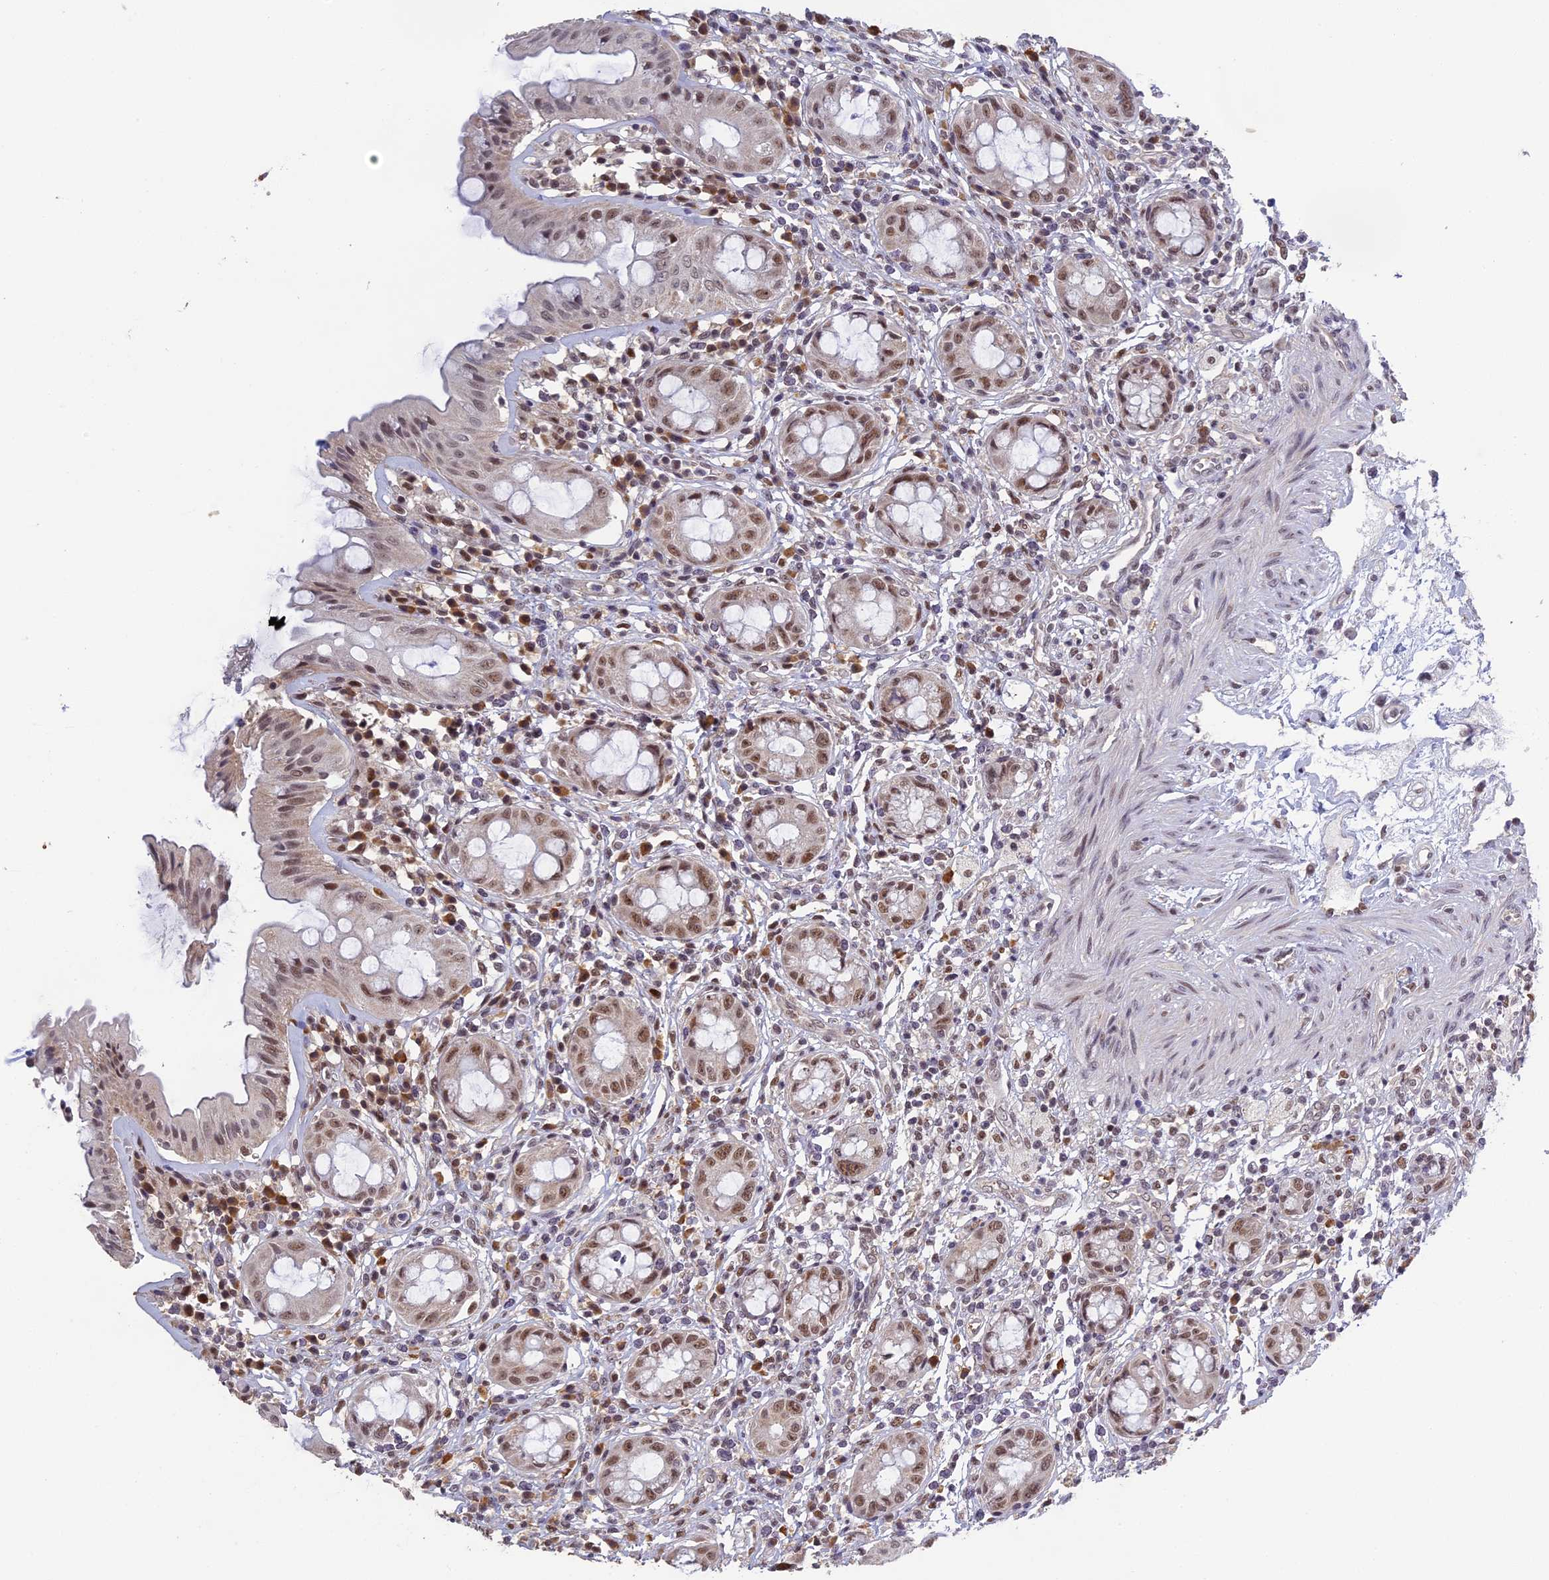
{"staining": {"intensity": "moderate", "quantity": ">75%", "location": "nuclear"}, "tissue": "rectum", "cell_type": "Glandular cells", "image_type": "normal", "snomed": [{"axis": "morphology", "description": "Normal tissue, NOS"}, {"axis": "topography", "description": "Rectum"}], "caption": "Immunohistochemistry (IHC) histopathology image of unremarkable human rectum stained for a protein (brown), which demonstrates medium levels of moderate nuclear positivity in about >75% of glandular cells.", "gene": "MORF4L1", "patient": {"sex": "female", "age": 57}}